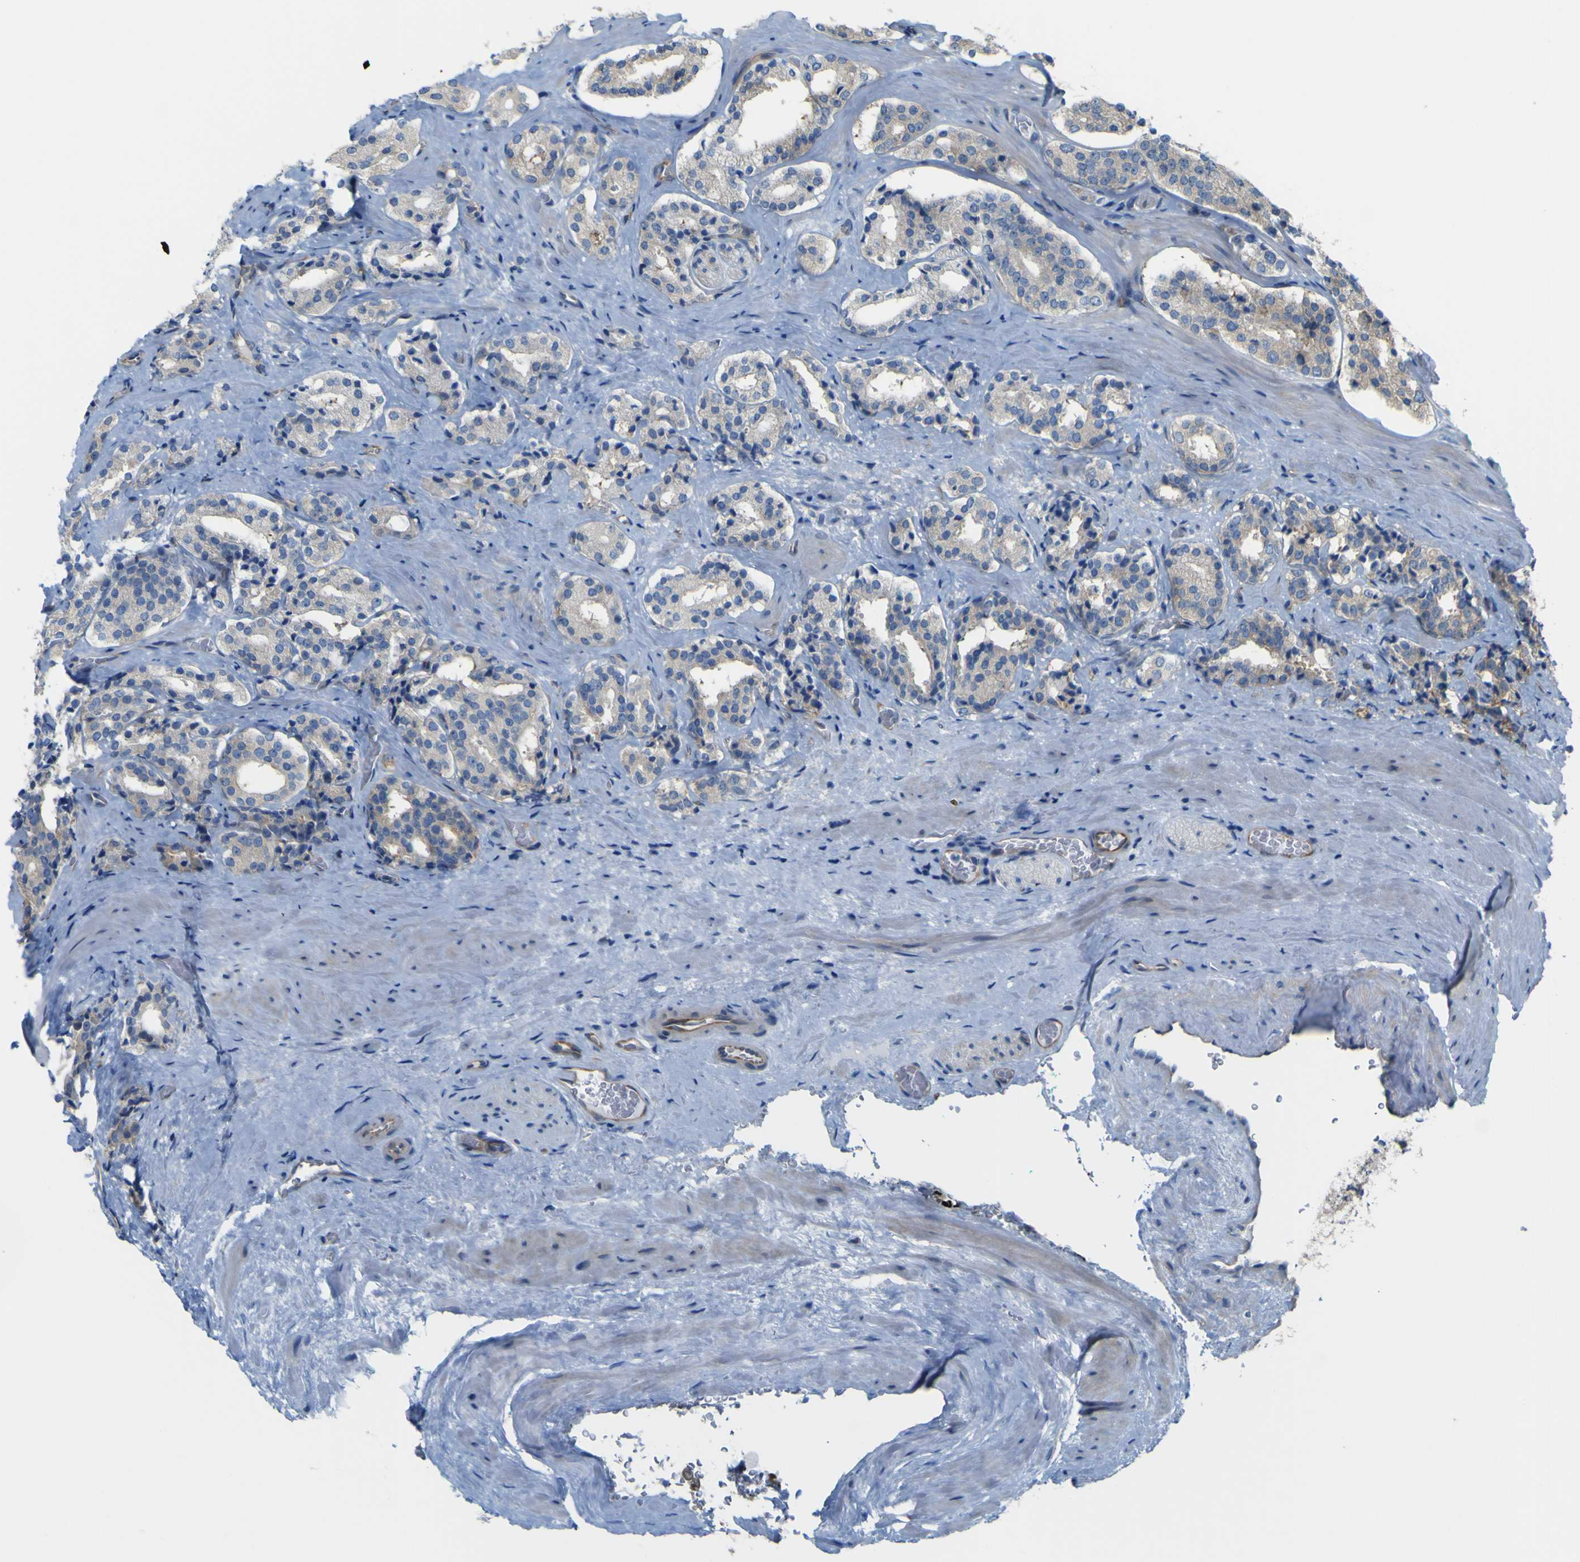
{"staining": {"intensity": "weak", "quantity": "<25%", "location": "cytoplasmic/membranous"}, "tissue": "prostate cancer", "cell_type": "Tumor cells", "image_type": "cancer", "snomed": [{"axis": "morphology", "description": "Adenocarcinoma, High grade"}, {"axis": "topography", "description": "Prostate"}], "caption": "There is no significant staining in tumor cells of high-grade adenocarcinoma (prostate).", "gene": "JPH1", "patient": {"sex": "male", "age": 60}}